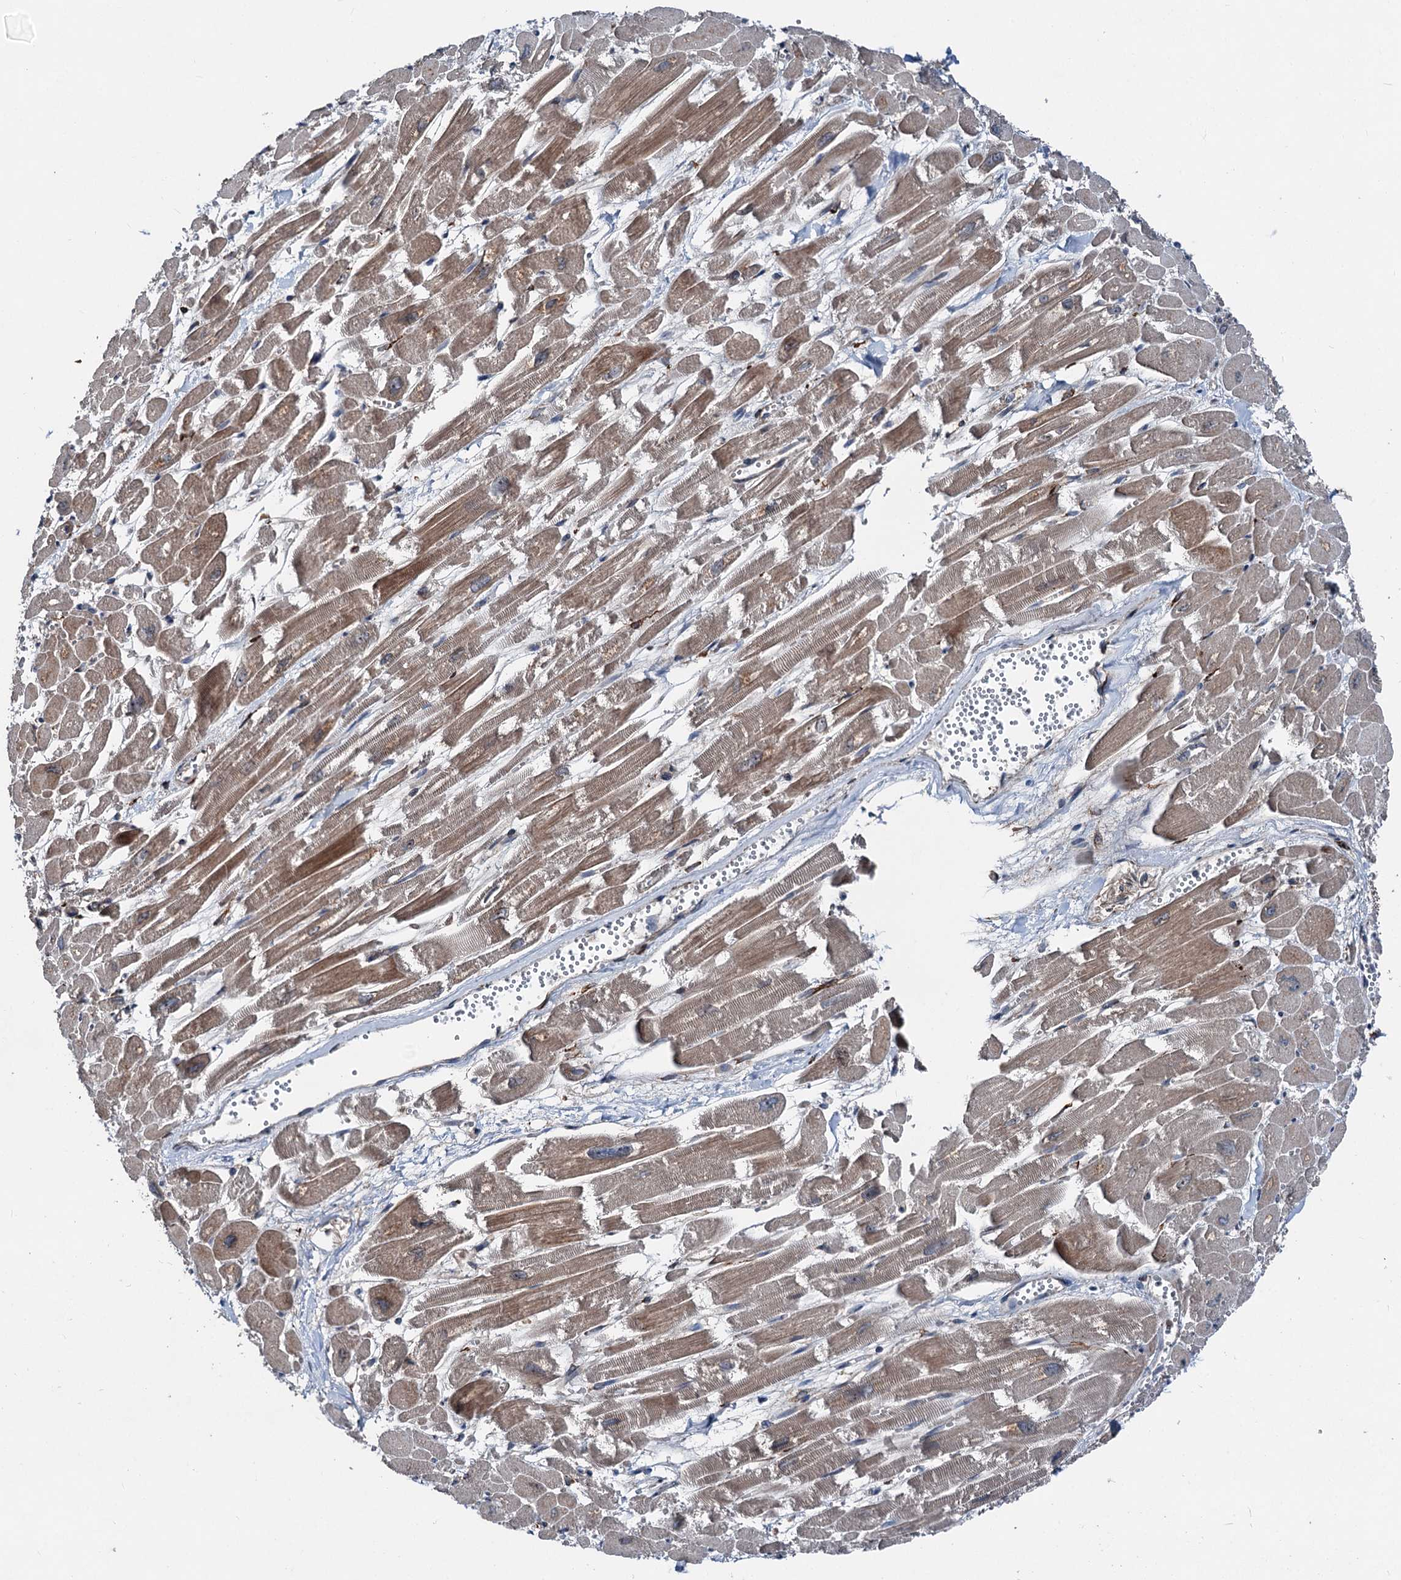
{"staining": {"intensity": "strong", "quantity": "25%-75%", "location": "cytoplasmic/membranous"}, "tissue": "heart muscle", "cell_type": "Cardiomyocytes", "image_type": "normal", "snomed": [{"axis": "morphology", "description": "Normal tissue, NOS"}, {"axis": "topography", "description": "Heart"}], "caption": "Protein expression analysis of normal heart muscle demonstrates strong cytoplasmic/membranous staining in approximately 25%-75% of cardiomyocytes.", "gene": "DDIAS", "patient": {"sex": "male", "age": 54}}